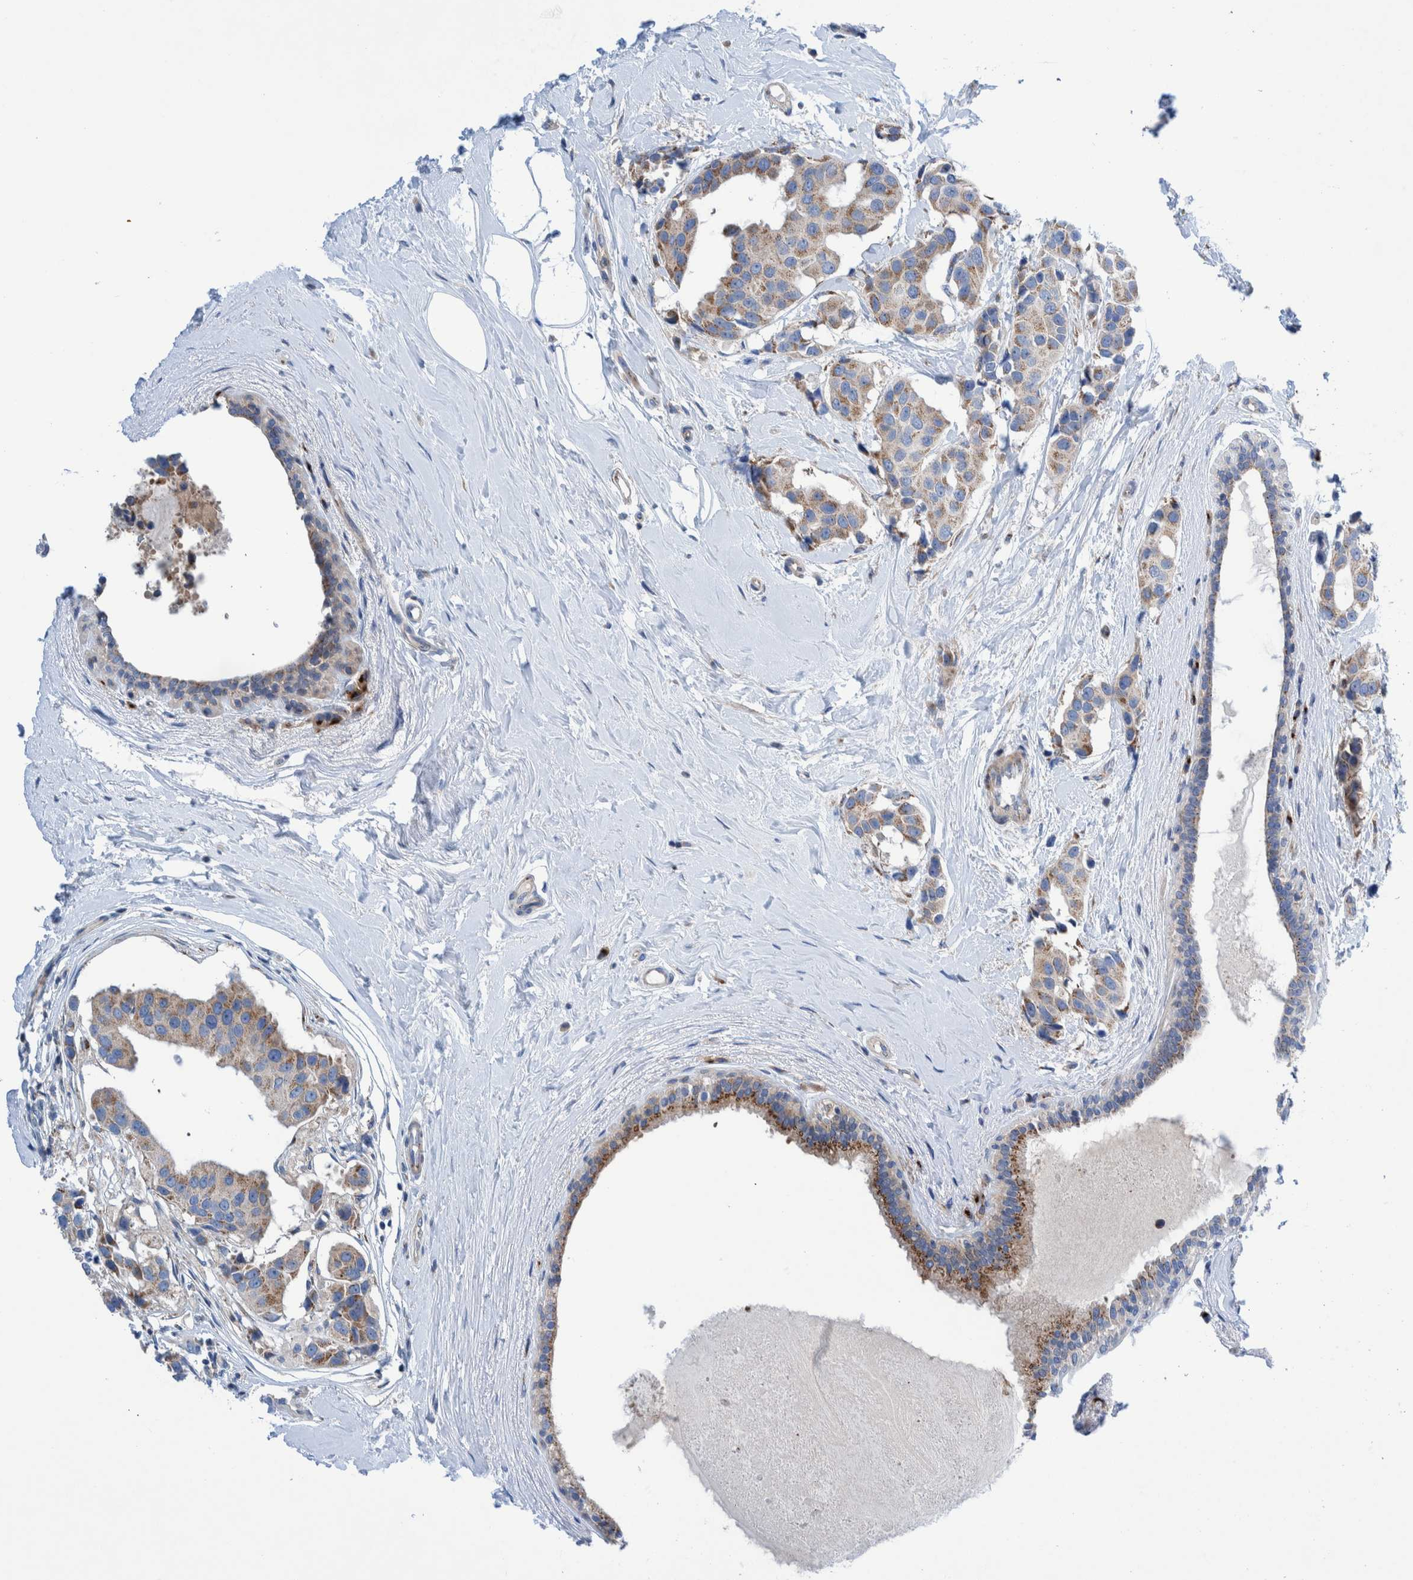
{"staining": {"intensity": "weak", "quantity": ">75%", "location": "cytoplasmic/membranous"}, "tissue": "breast cancer", "cell_type": "Tumor cells", "image_type": "cancer", "snomed": [{"axis": "morphology", "description": "Normal tissue, NOS"}, {"axis": "morphology", "description": "Duct carcinoma"}, {"axis": "topography", "description": "Breast"}], "caption": "Breast cancer (infiltrating ductal carcinoma) was stained to show a protein in brown. There is low levels of weak cytoplasmic/membranous expression in approximately >75% of tumor cells.", "gene": "TRIM58", "patient": {"sex": "female", "age": 39}}